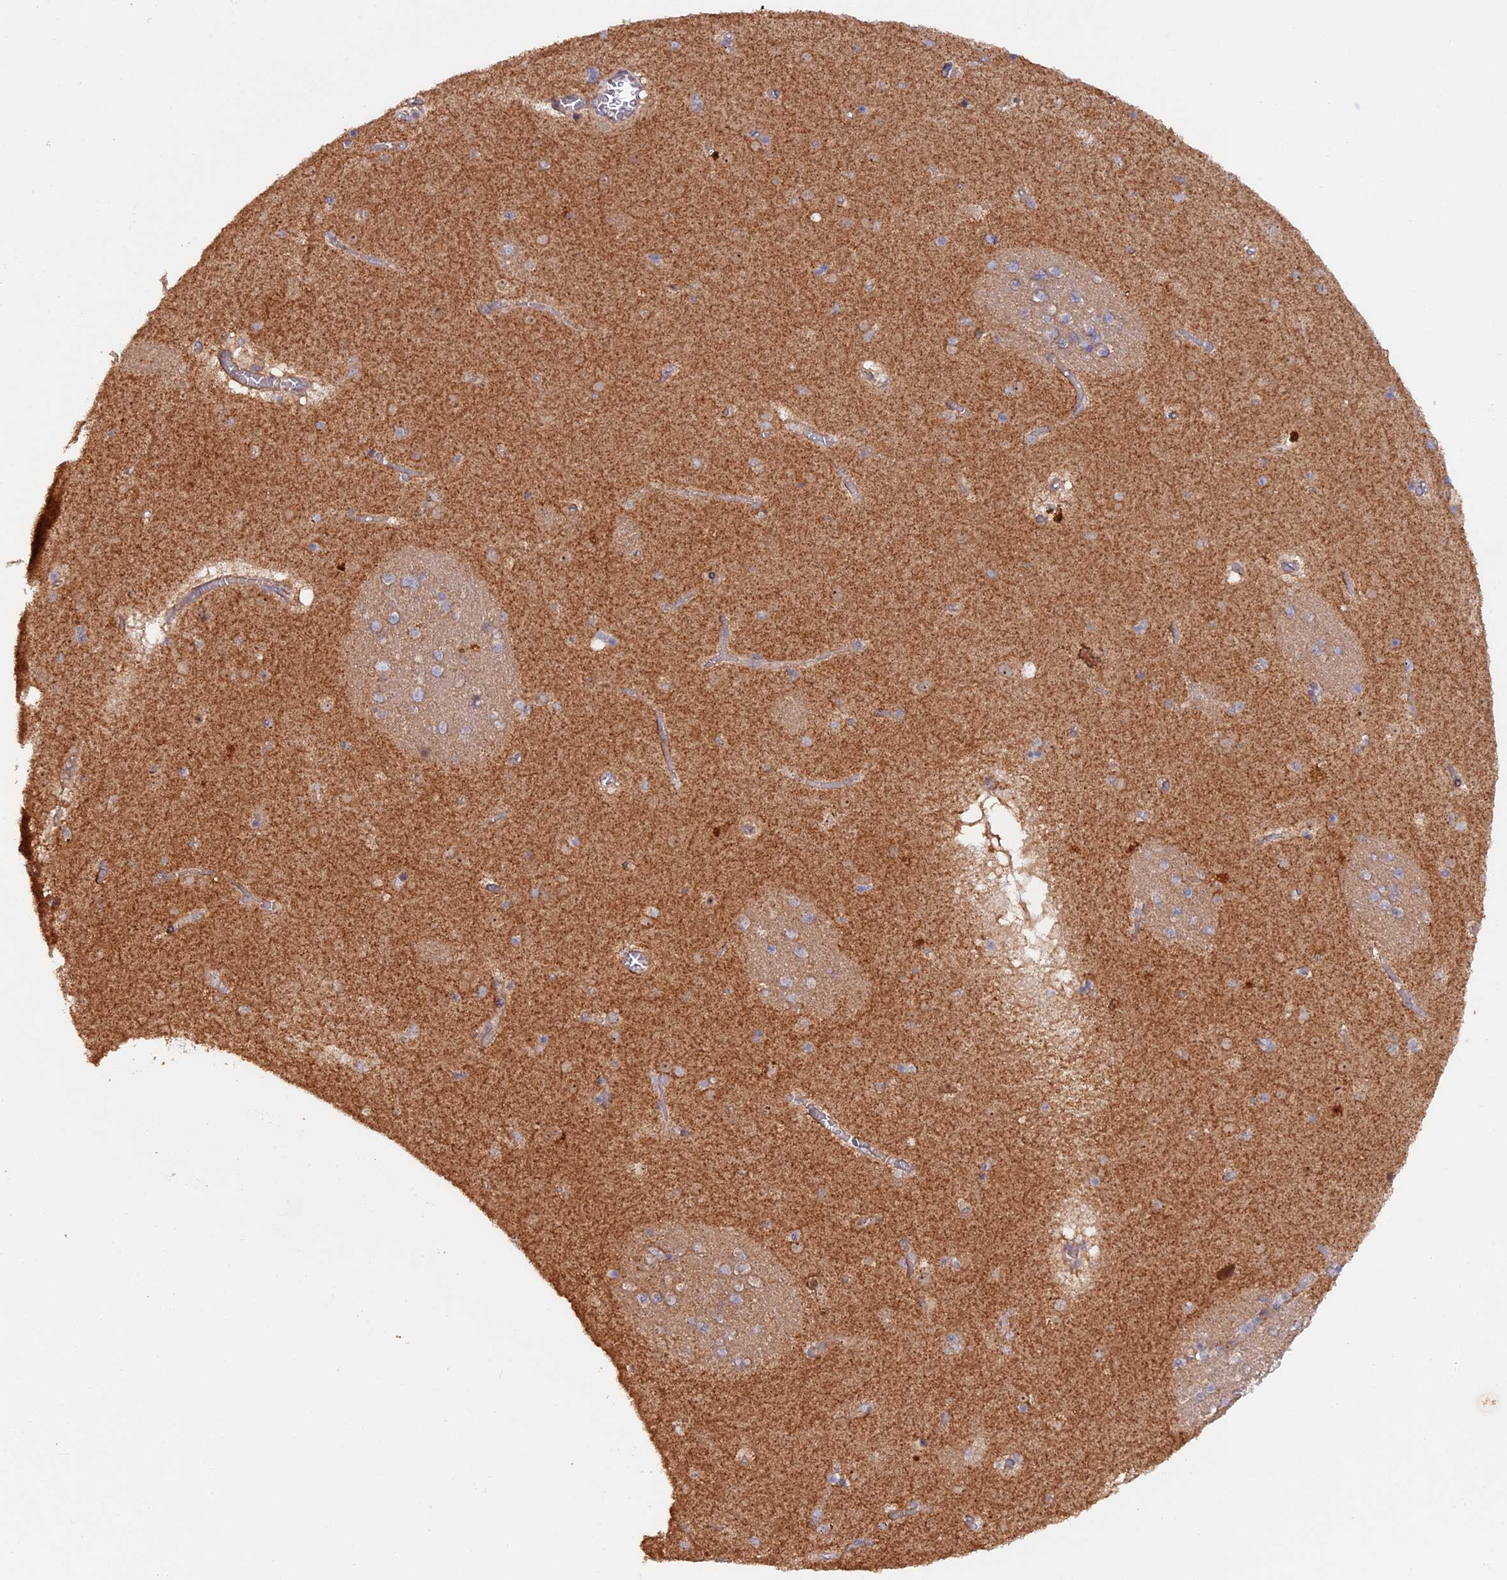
{"staining": {"intensity": "negative", "quantity": "none", "location": "none"}, "tissue": "caudate", "cell_type": "Glial cells", "image_type": "normal", "snomed": [{"axis": "morphology", "description": "Normal tissue, NOS"}, {"axis": "topography", "description": "Lateral ventricle wall"}], "caption": "IHC micrograph of unremarkable caudate stained for a protein (brown), which displays no staining in glial cells. The staining was performed using DAB to visualize the protein expression in brown, while the nuclei were stained in blue with hematoxylin (Magnification: 20x).", "gene": "FERMT1", "patient": {"sex": "male", "age": 70}}